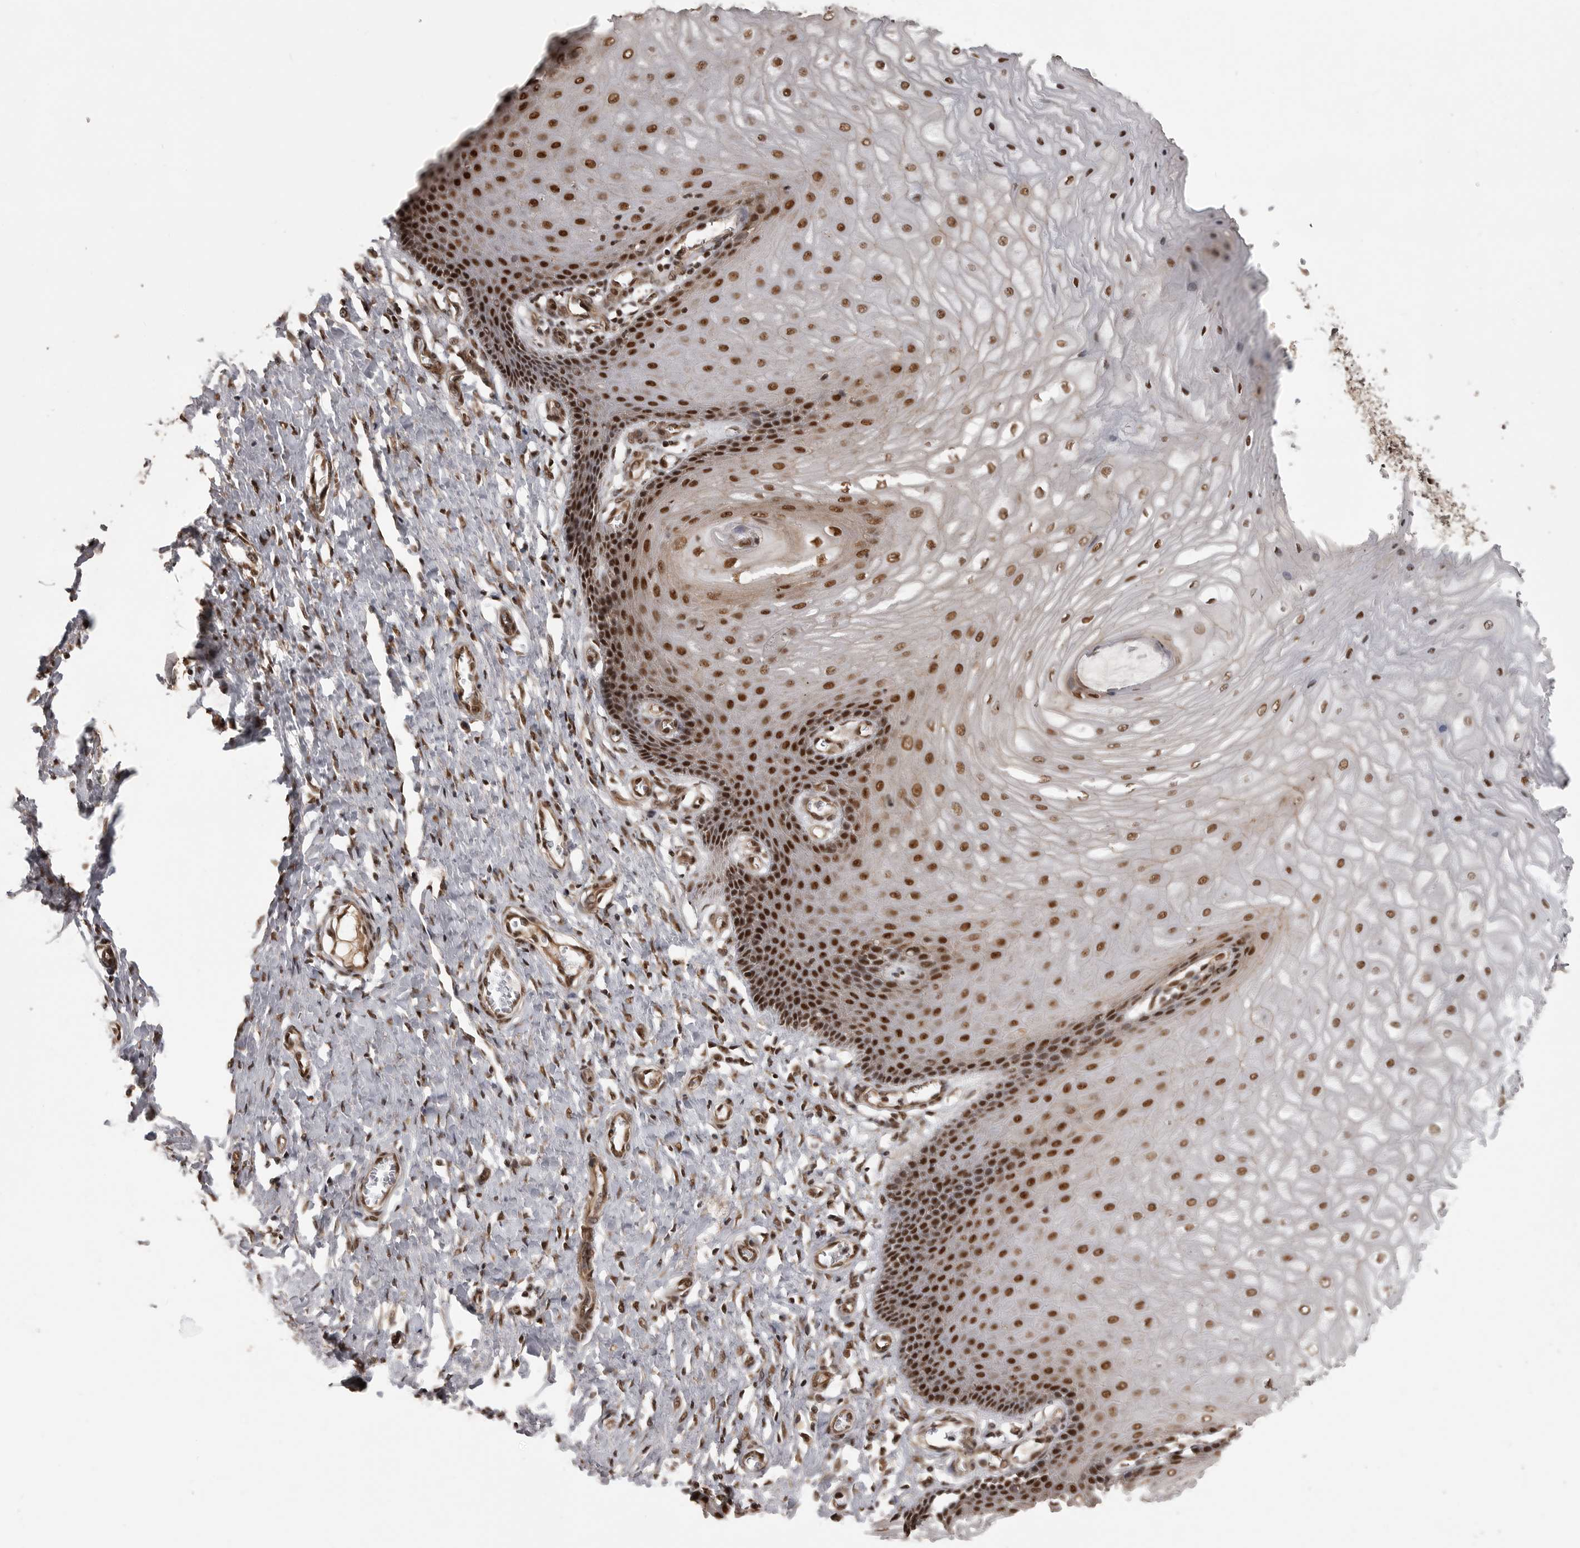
{"staining": {"intensity": "strong", "quantity": ">75%", "location": "nuclear"}, "tissue": "cervix", "cell_type": "Glandular cells", "image_type": "normal", "snomed": [{"axis": "morphology", "description": "Normal tissue, NOS"}, {"axis": "topography", "description": "Cervix"}], "caption": "This micrograph exhibits benign cervix stained with IHC to label a protein in brown. The nuclear of glandular cells show strong positivity for the protein. Nuclei are counter-stained blue.", "gene": "CBLL1", "patient": {"sex": "female", "age": 55}}